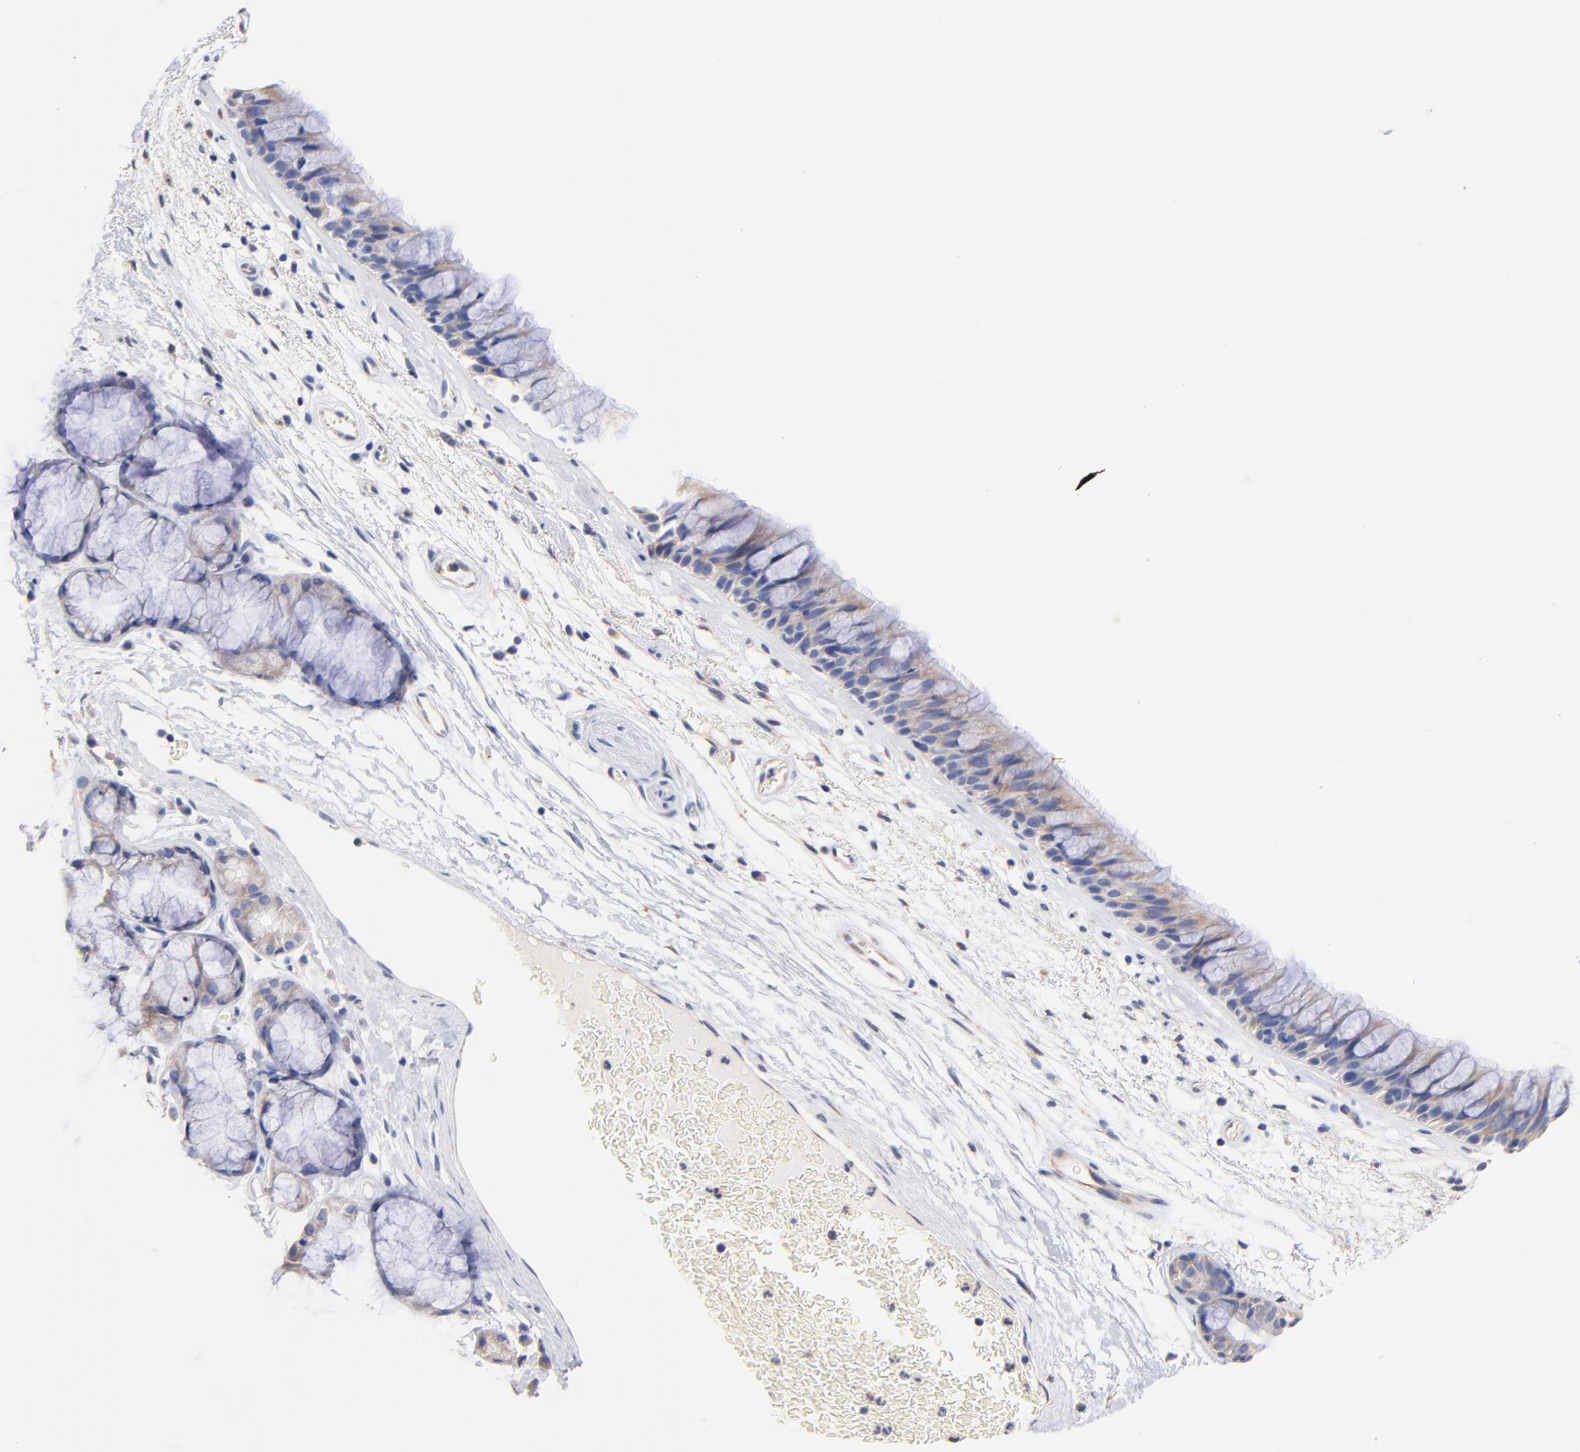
{"staining": {"intensity": "weak", "quantity": "25%-75%", "location": "cytoplasmic/membranous"}, "tissue": "bronchus", "cell_type": "Respiratory epithelial cells", "image_type": "normal", "snomed": [{"axis": "morphology", "description": "Normal tissue, NOS"}, {"axis": "morphology", "description": "Adenocarcinoma, NOS"}, {"axis": "topography", "description": "Bronchus"}, {"axis": "topography", "description": "Lung"}], "caption": "High-power microscopy captured an IHC image of benign bronchus, revealing weak cytoplasmic/membranous expression in approximately 25%-75% of respiratory epithelial cells.", "gene": "HS3ST1", "patient": {"sex": "female", "age": 54}}